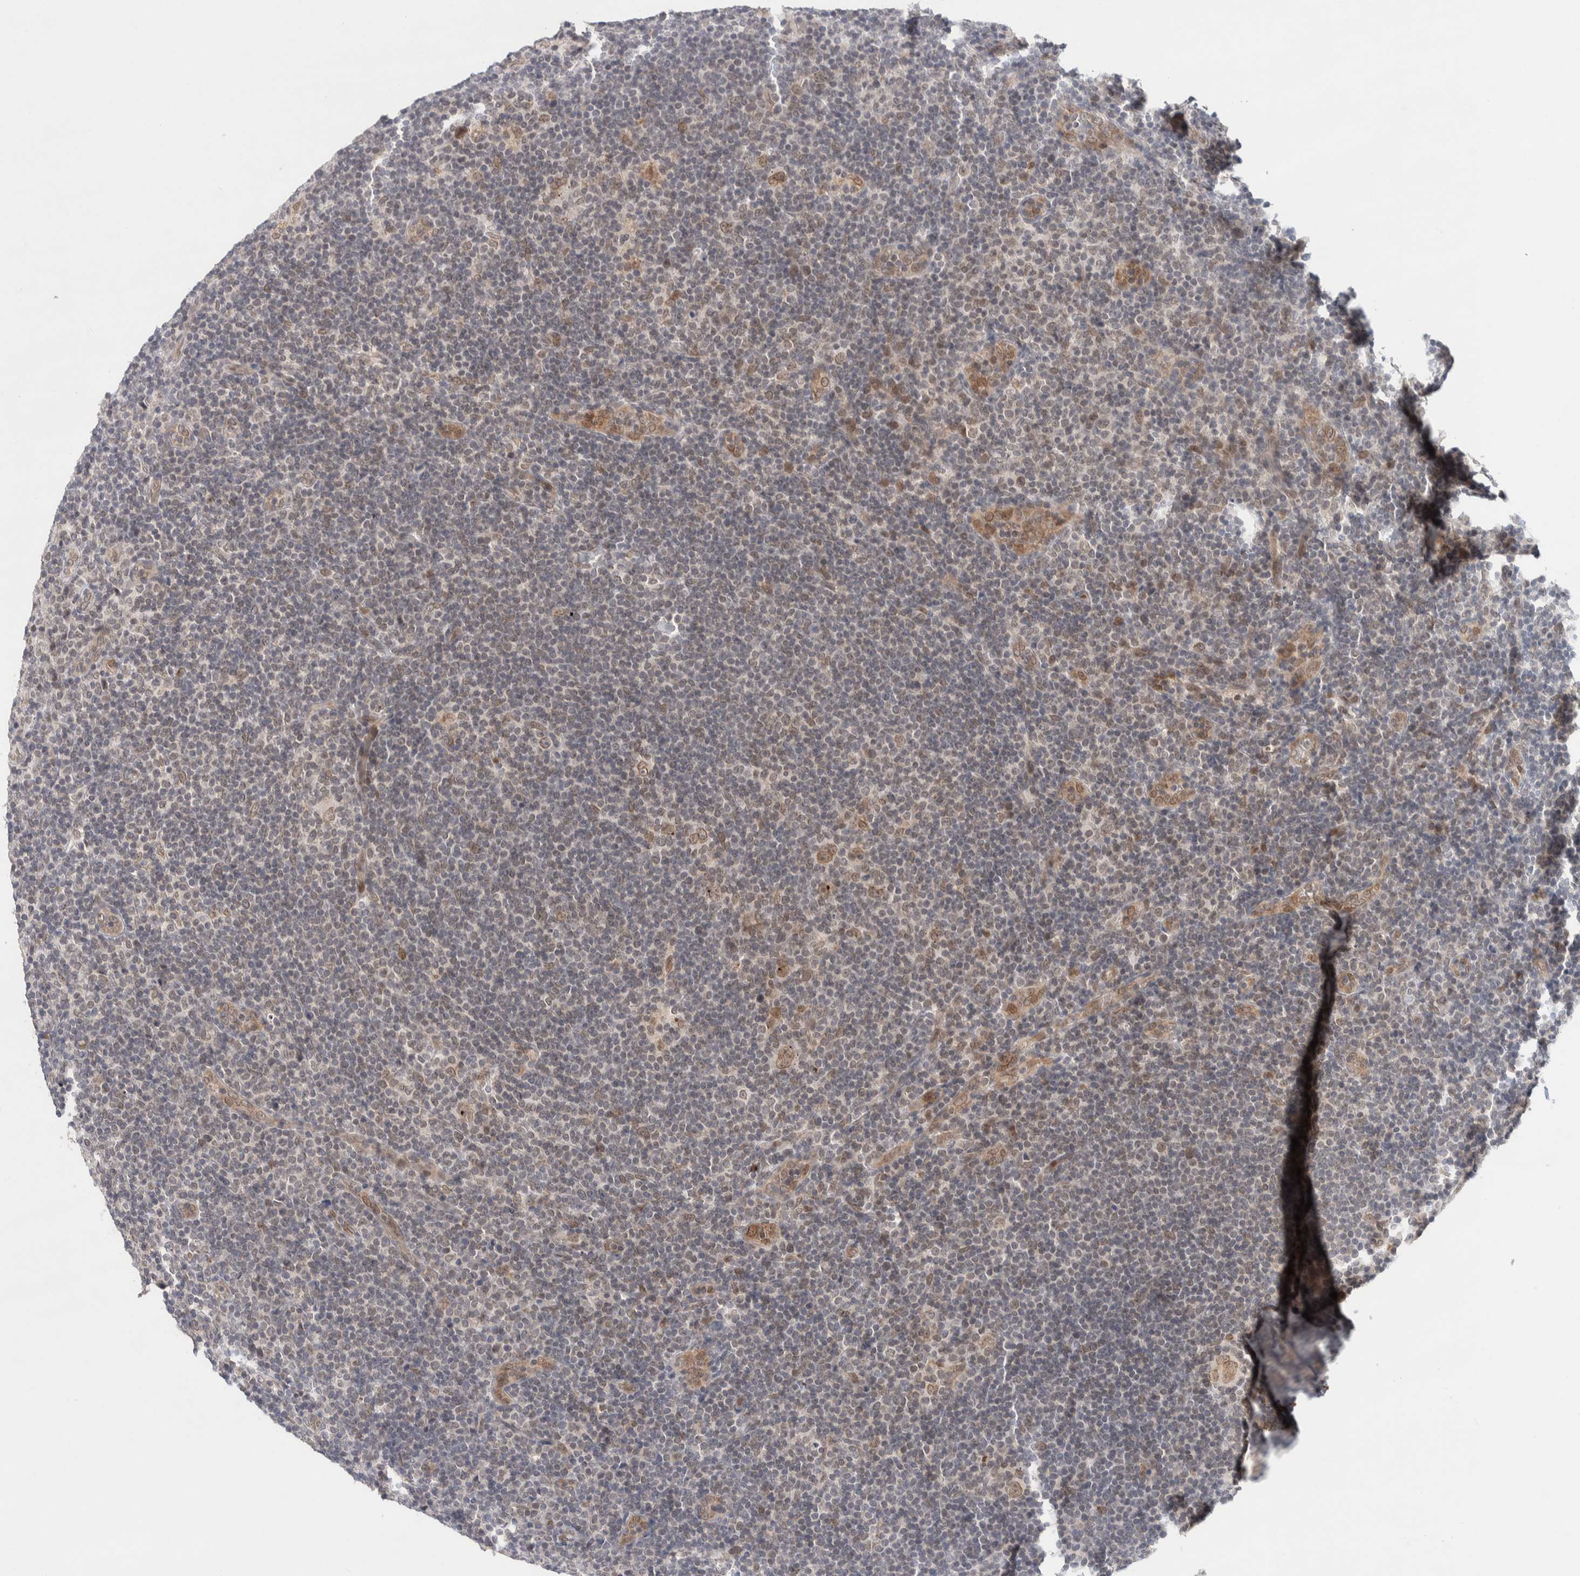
{"staining": {"intensity": "weak", "quantity": ">75%", "location": "cytoplasmic/membranous,nuclear"}, "tissue": "lymphoma", "cell_type": "Tumor cells", "image_type": "cancer", "snomed": [{"axis": "morphology", "description": "Hodgkin's disease, NOS"}, {"axis": "topography", "description": "Lymph node"}], "caption": "Immunohistochemical staining of Hodgkin's disease shows weak cytoplasmic/membranous and nuclear protein positivity in approximately >75% of tumor cells.", "gene": "CRAT", "patient": {"sex": "female", "age": 57}}